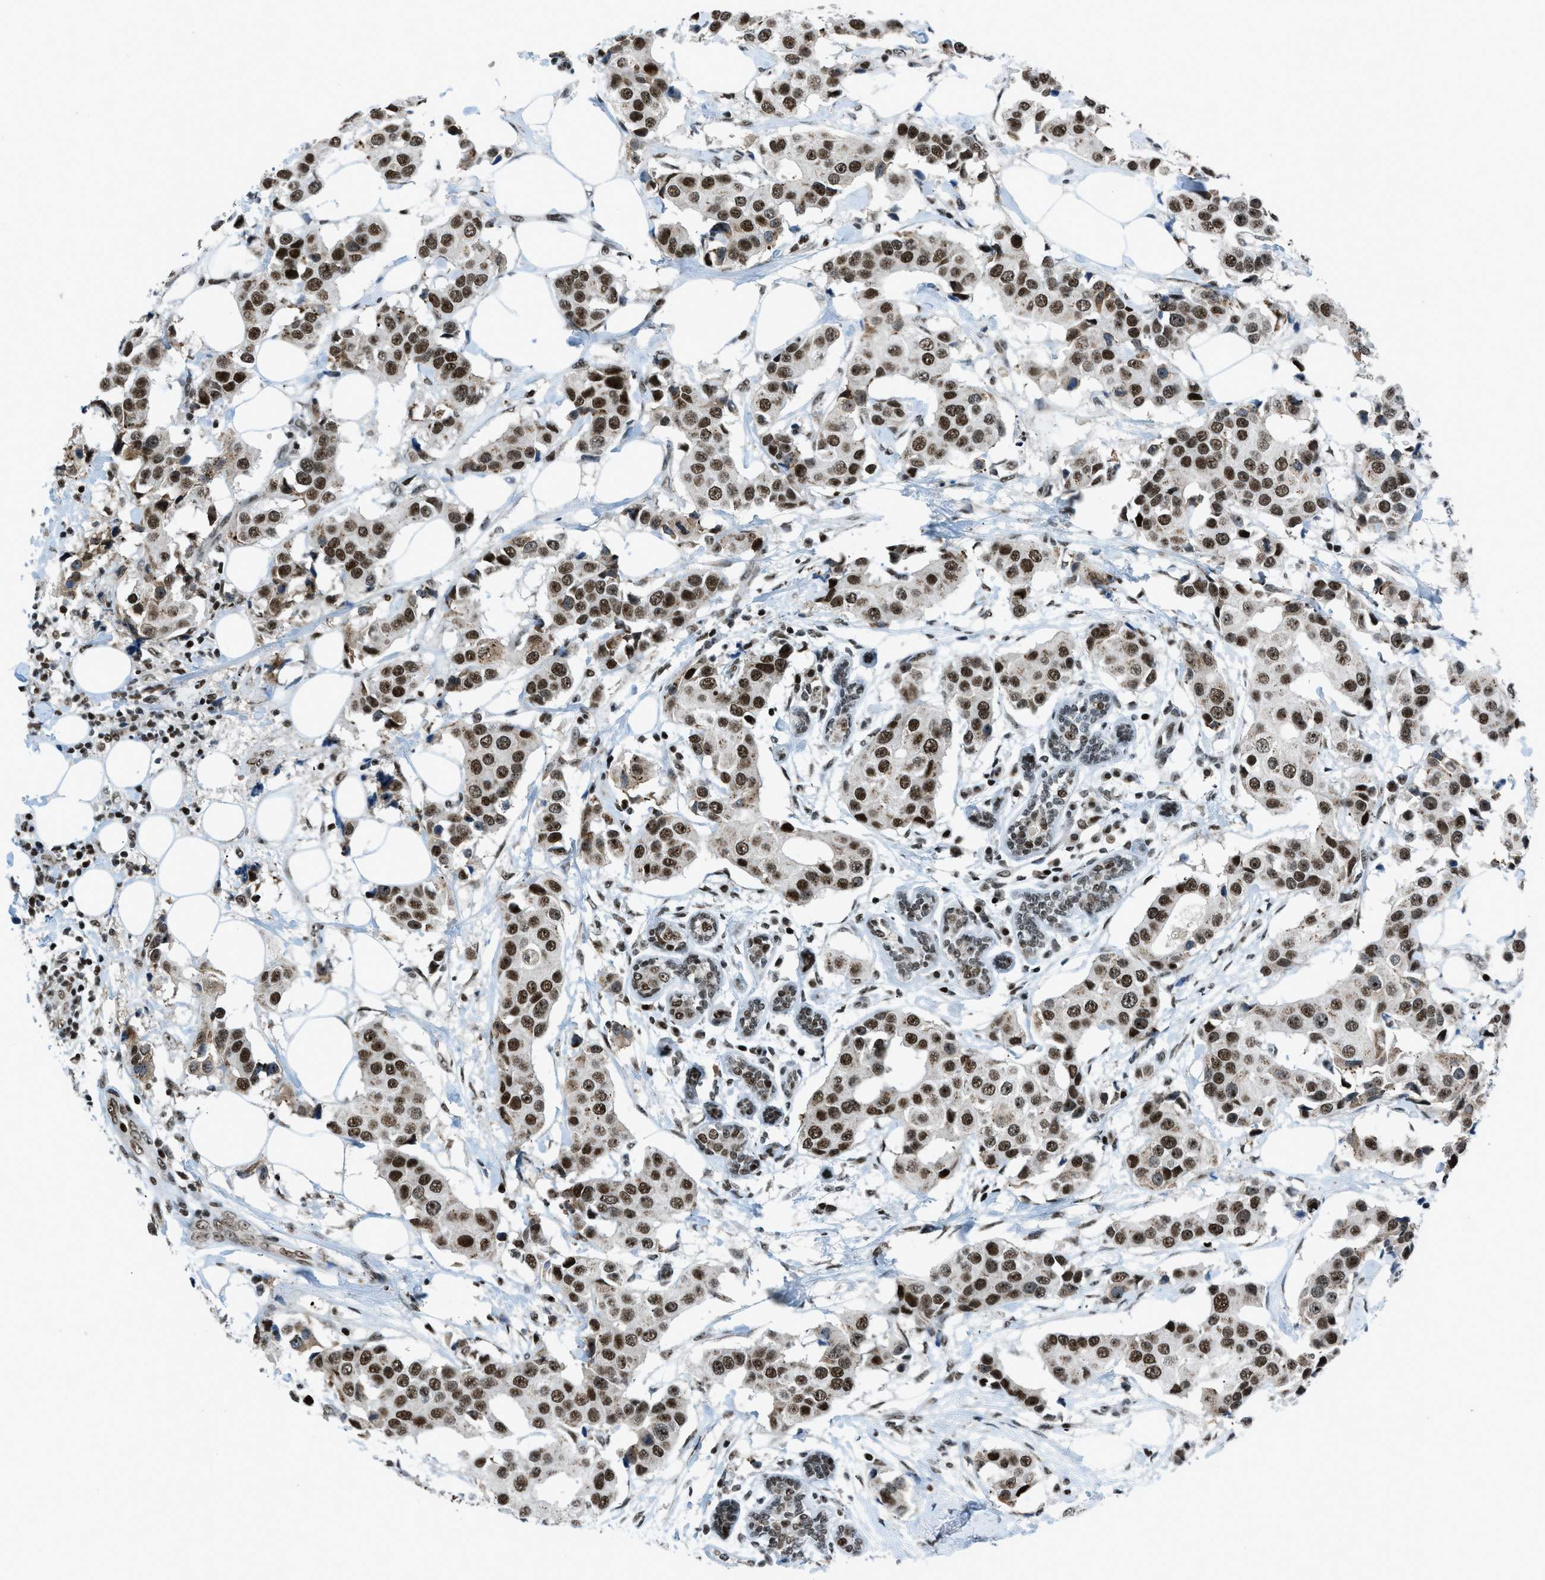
{"staining": {"intensity": "strong", "quantity": ">75%", "location": "nuclear"}, "tissue": "breast cancer", "cell_type": "Tumor cells", "image_type": "cancer", "snomed": [{"axis": "morphology", "description": "Normal tissue, NOS"}, {"axis": "morphology", "description": "Duct carcinoma"}, {"axis": "topography", "description": "Breast"}], "caption": "An immunohistochemistry image of tumor tissue is shown. Protein staining in brown highlights strong nuclear positivity in intraductal carcinoma (breast) within tumor cells.", "gene": "RAD51B", "patient": {"sex": "female", "age": 39}}